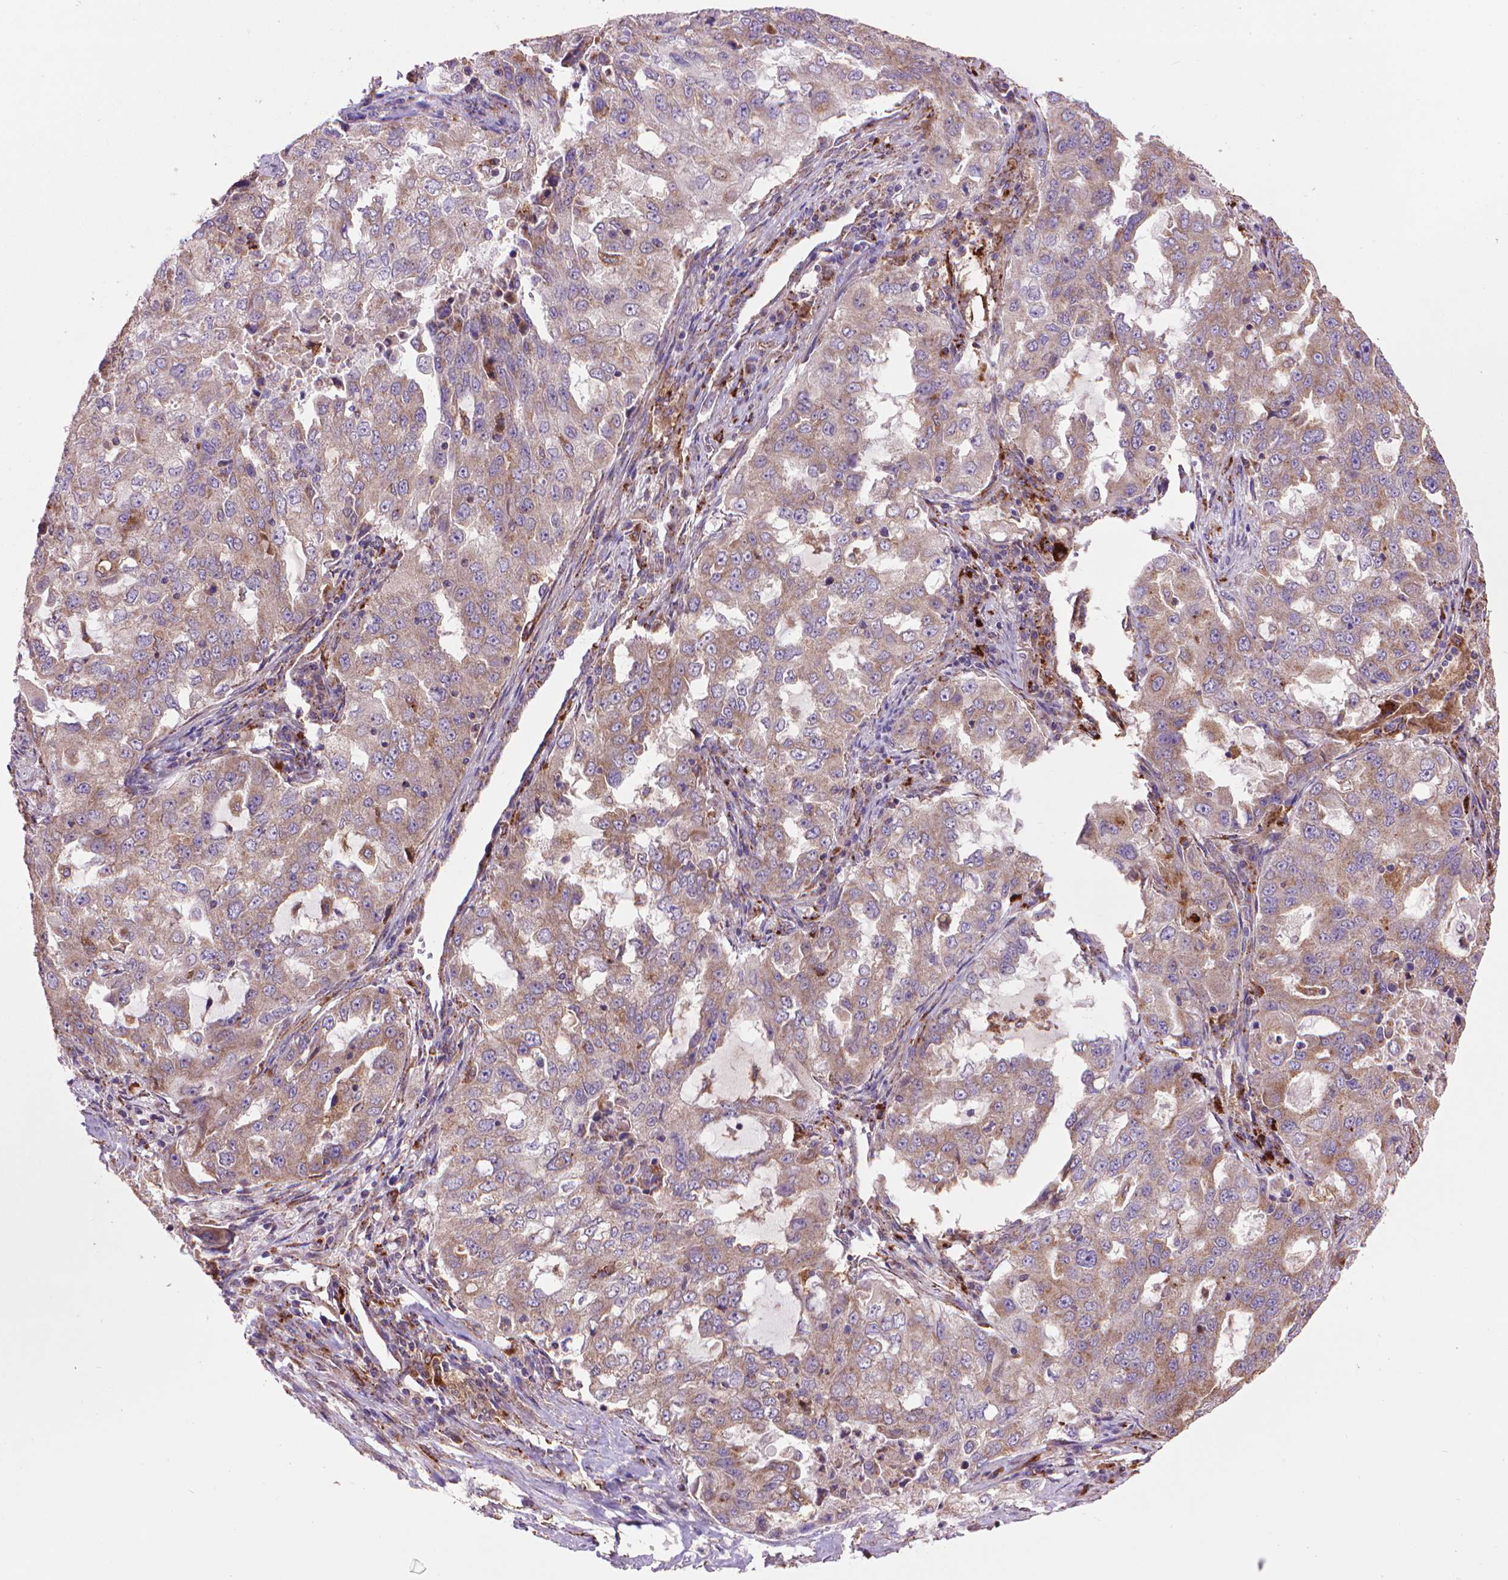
{"staining": {"intensity": "weak", "quantity": ">75%", "location": "cytoplasmic/membranous"}, "tissue": "lung cancer", "cell_type": "Tumor cells", "image_type": "cancer", "snomed": [{"axis": "morphology", "description": "Adenocarcinoma, NOS"}, {"axis": "topography", "description": "Lung"}], "caption": "Immunohistochemistry (IHC) staining of lung cancer, which reveals low levels of weak cytoplasmic/membranous expression in approximately >75% of tumor cells indicating weak cytoplasmic/membranous protein staining. The staining was performed using DAB (brown) for protein detection and nuclei were counterstained in hematoxylin (blue).", "gene": "GLB1", "patient": {"sex": "female", "age": 61}}